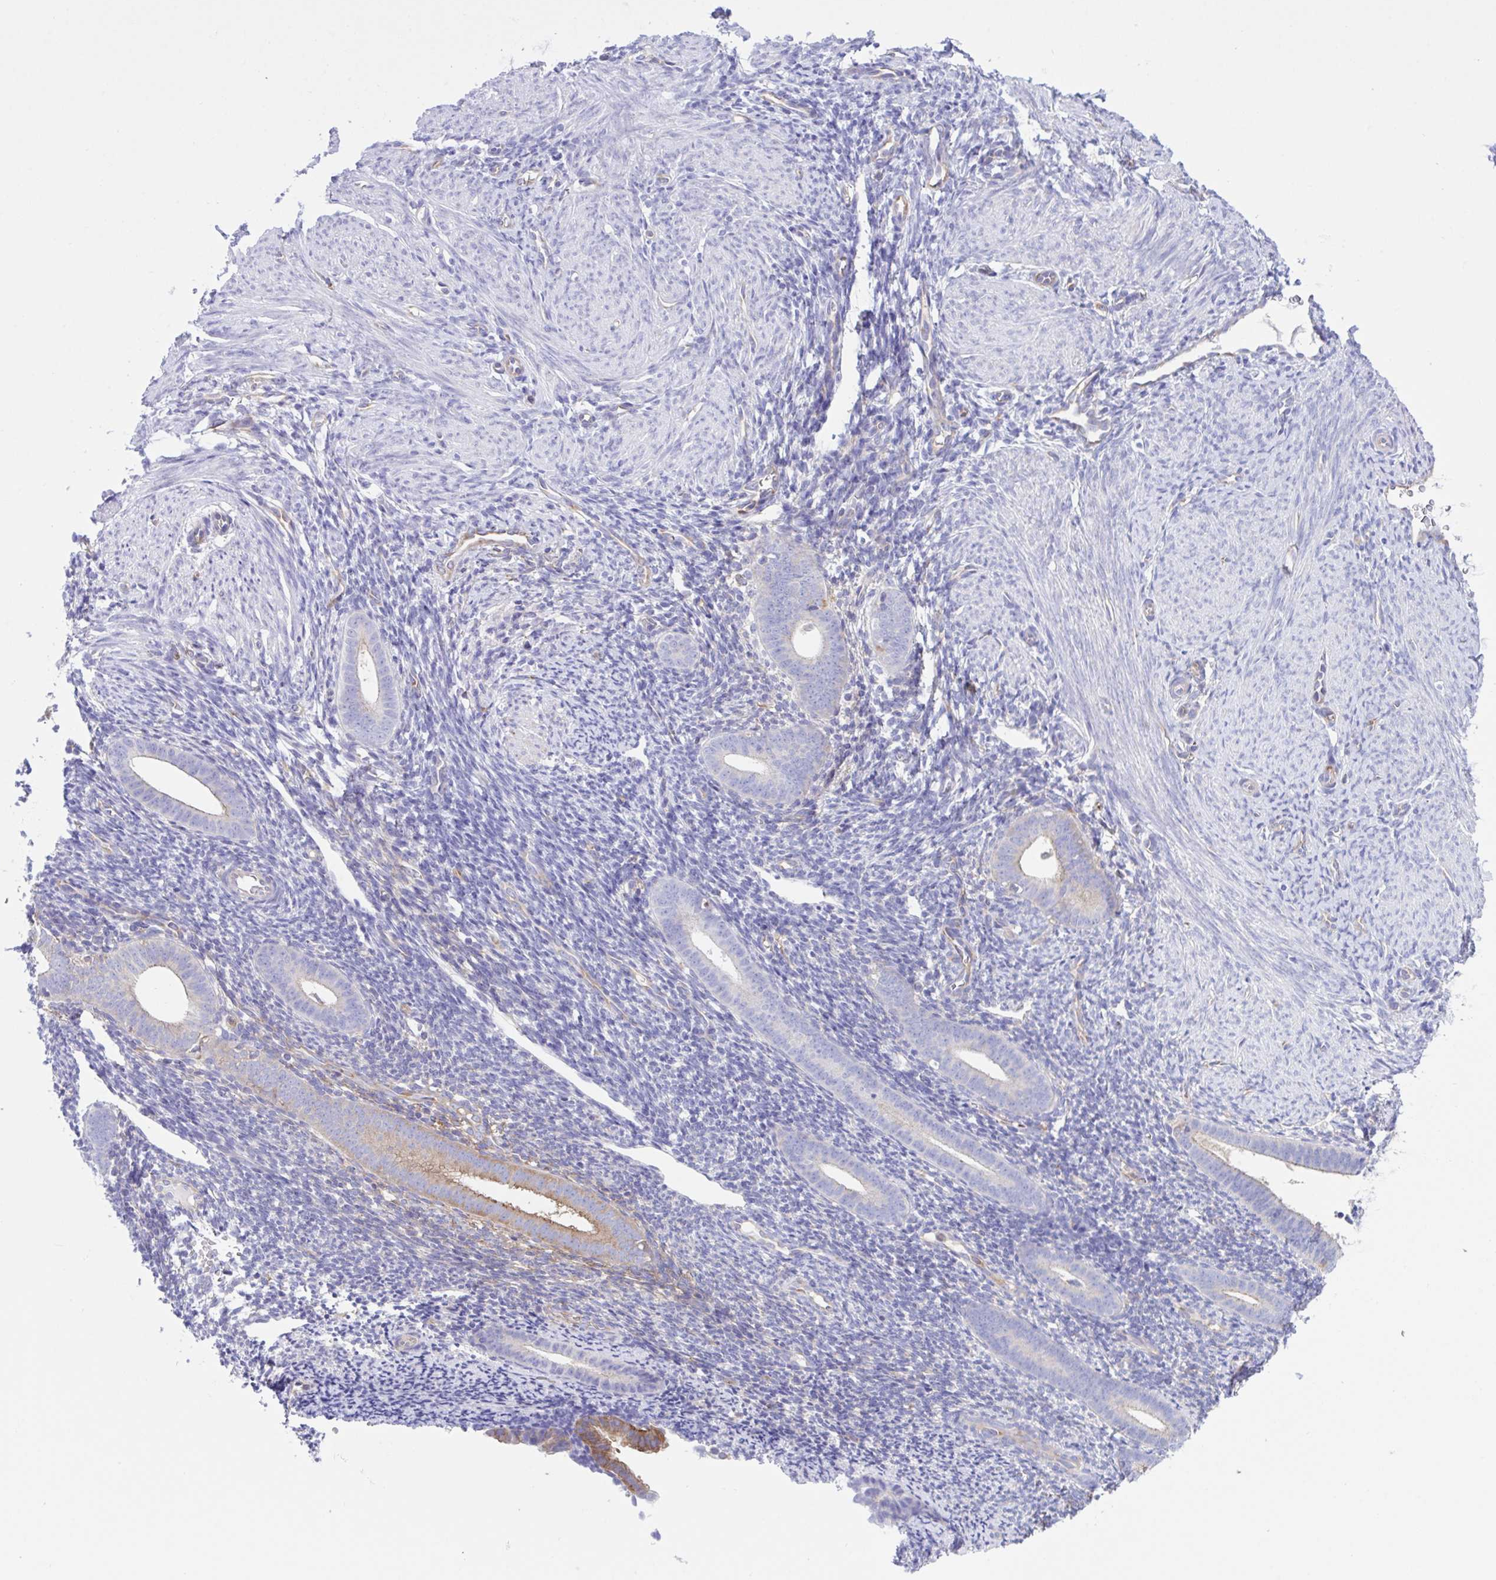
{"staining": {"intensity": "weak", "quantity": "<25%", "location": "cytoplasmic/membranous"}, "tissue": "endometrium", "cell_type": "Cells in endometrial stroma", "image_type": "normal", "snomed": [{"axis": "morphology", "description": "Normal tissue, NOS"}, {"axis": "topography", "description": "Endometrium"}], "caption": "The histopathology image reveals no significant expression in cells in endometrial stroma of endometrium.", "gene": "OR51M1", "patient": {"sex": "female", "age": 39}}